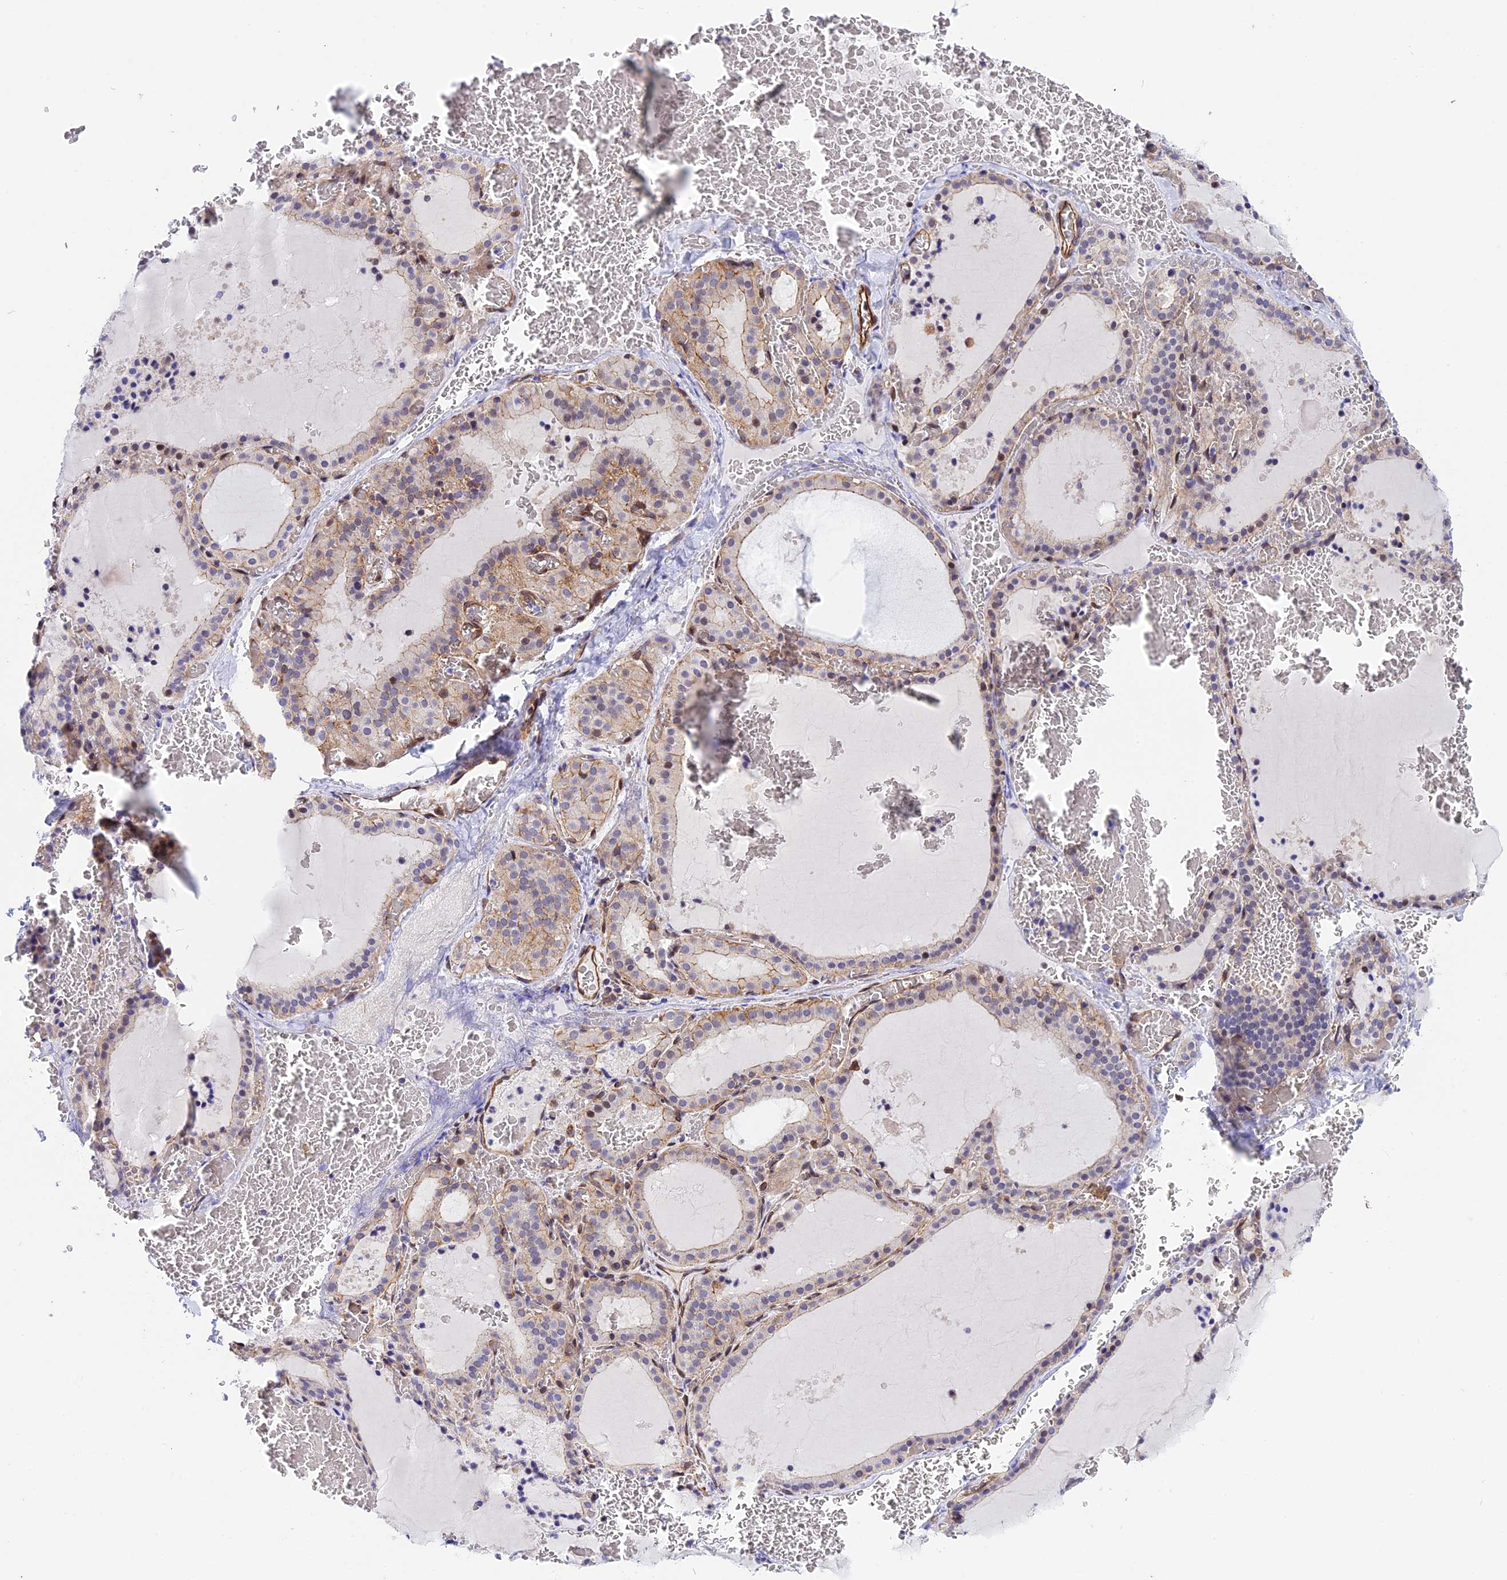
{"staining": {"intensity": "weak", "quantity": "25%-75%", "location": "cytoplasmic/membranous"}, "tissue": "thyroid gland", "cell_type": "Glandular cells", "image_type": "normal", "snomed": [{"axis": "morphology", "description": "Normal tissue, NOS"}, {"axis": "topography", "description": "Thyroid gland"}], "caption": "Immunohistochemical staining of benign thyroid gland exhibits low levels of weak cytoplasmic/membranous positivity in about 25%-75% of glandular cells.", "gene": "R3HDM4", "patient": {"sex": "female", "age": 39}}